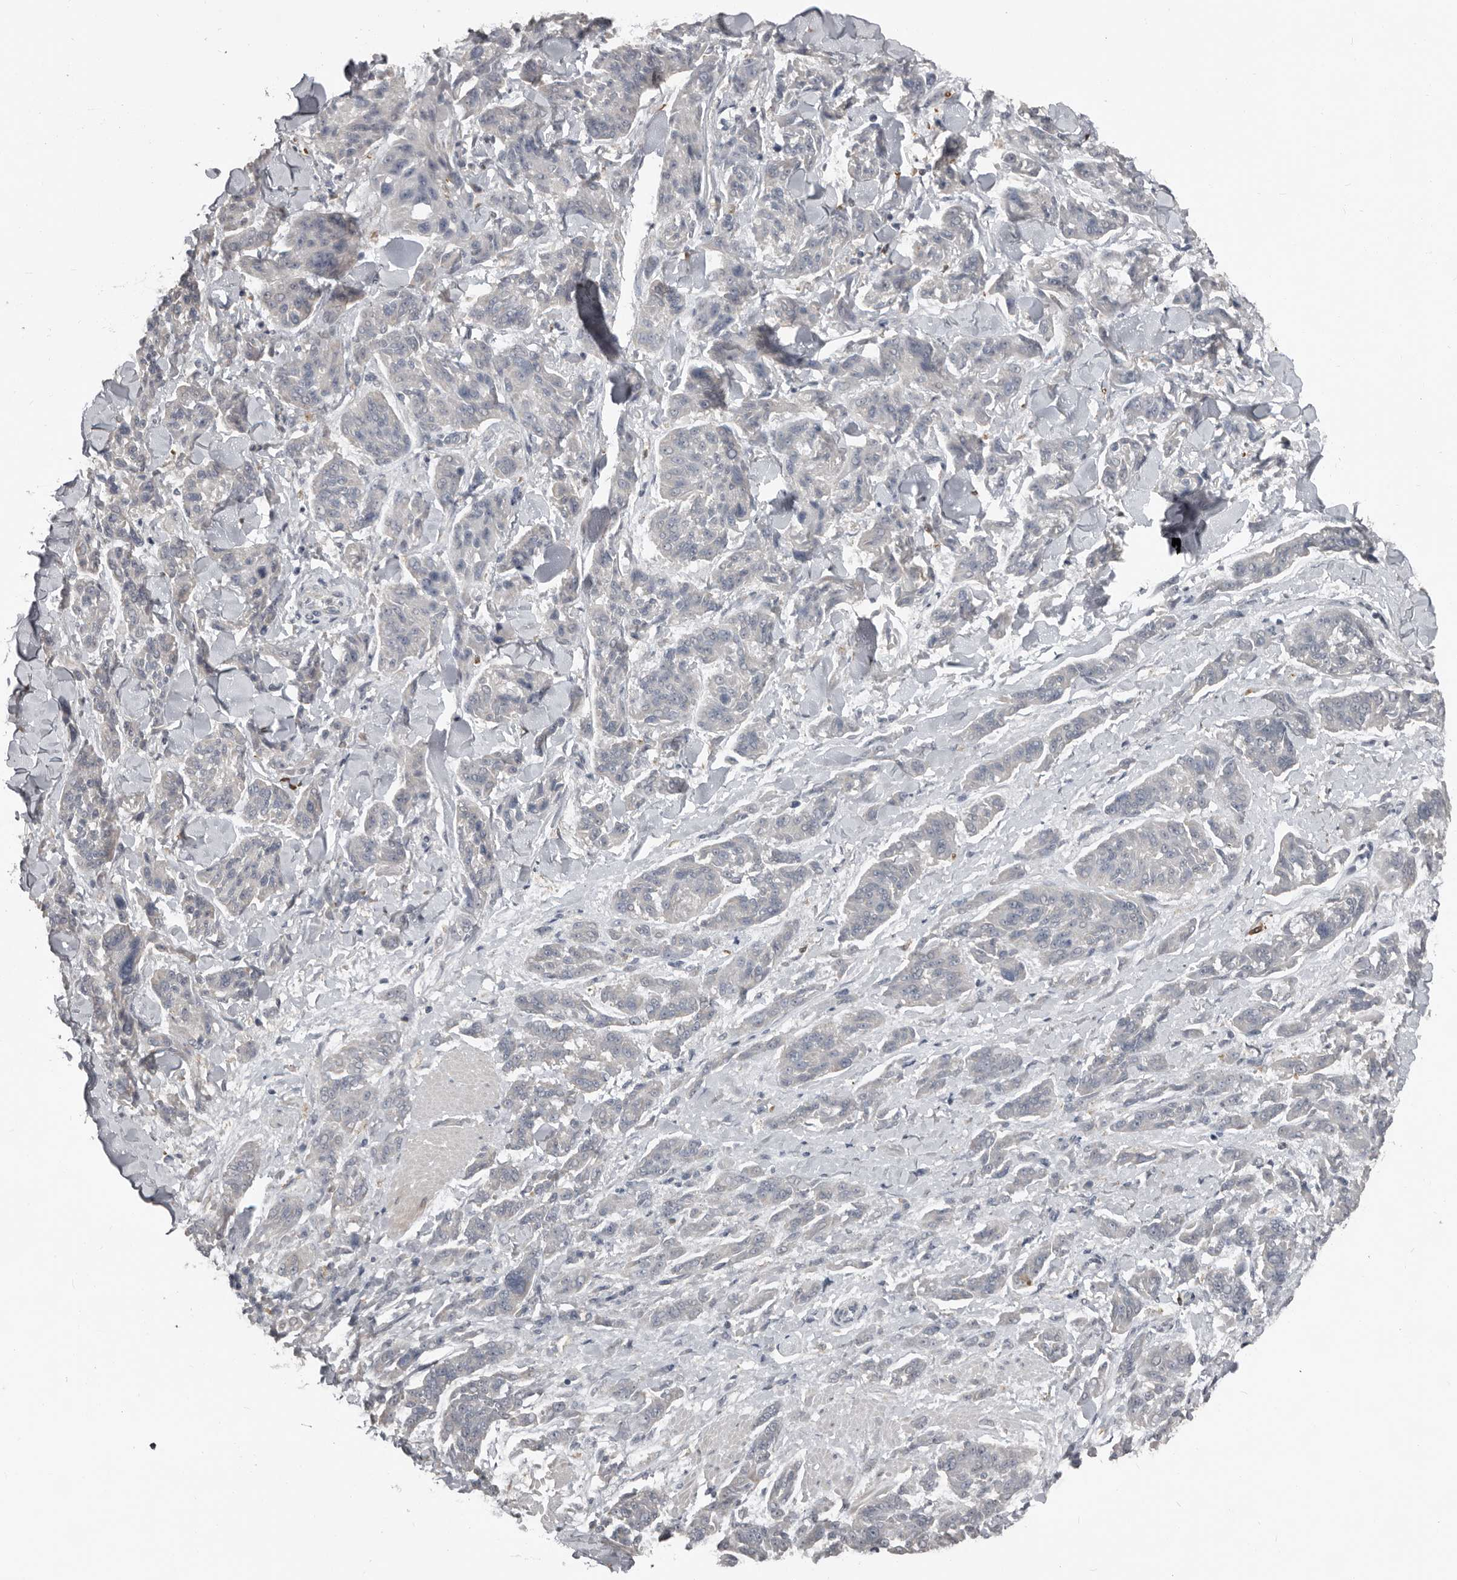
{"staining": {"intensity": "negative", "quantity": "none", "location": "none"}, "tissue": "melanoma", "cell_type": "Tumor cells", "image_type": "cancer", "snomed": [{"axis": "morphology", "description": "Malignant melanoma, NOS"}, {"axis": "topography", "description": "Skin"}], "caption": "DAB immunohistochemical staining of human melanoma exhibits no significant staining in tumor cells.", "gene": "KCNJ8", "patient": {"sex": "male", "age": 53}}